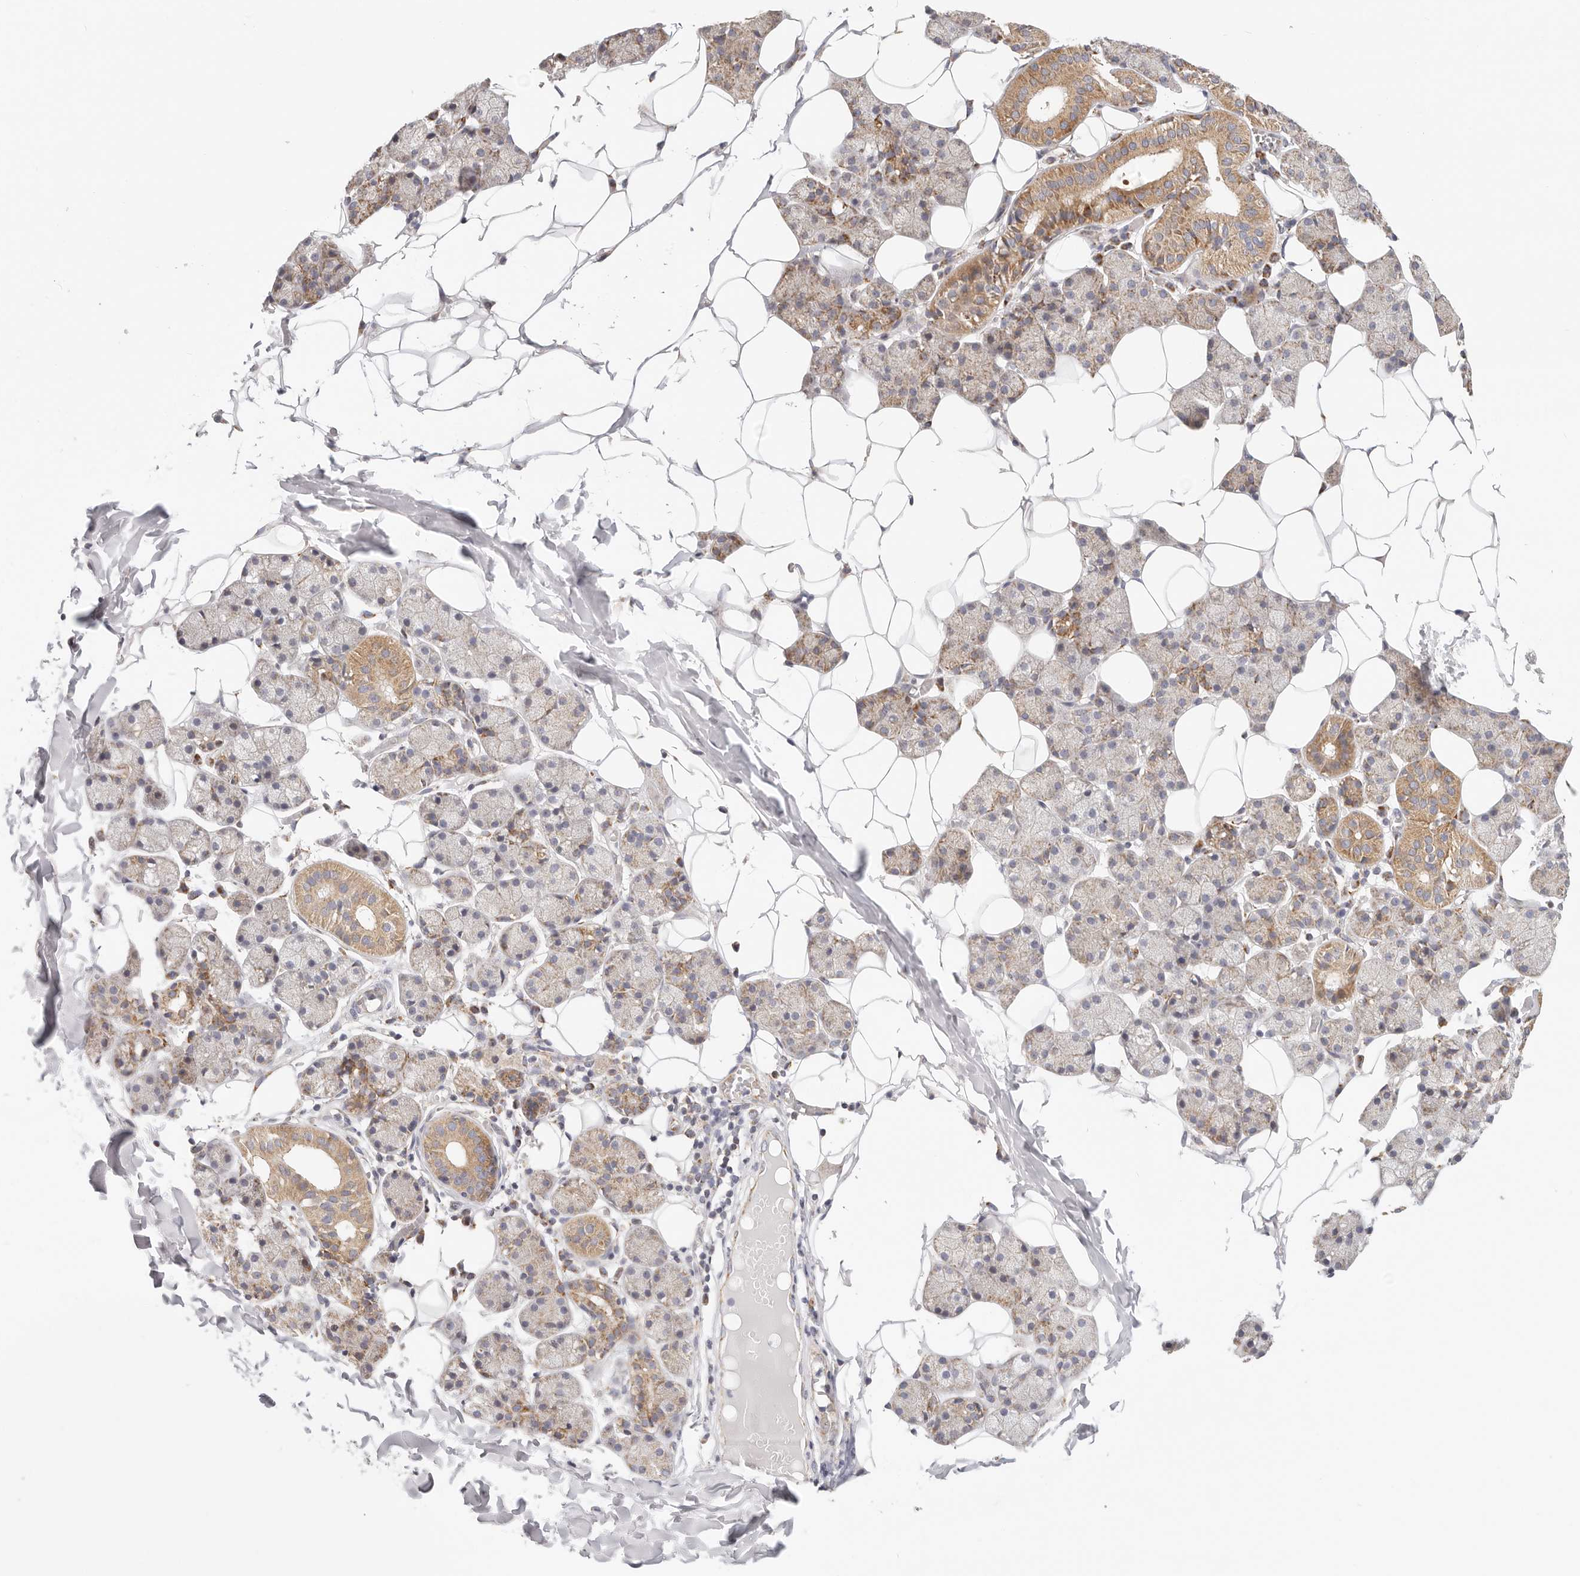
{"staining": {"intensity": "moderate", "quantity": "25%-75%", "location": "cytoplasmic/membranous"}, "tissue": "salivary gland", "cell_type": "Glandular cells", "image_type": "normal", "snomed": [{"axis": "morphology", "description": "Normal tissue, NOS"}, {"axis": "topography", "description": "Salivary gland"}], "caption": "Glandular cells demonstrate medium levels of moderate cytoplasmic/membranous positivity in about 25%-75% of cells in normal human salivary gland. Nuclei are stained in blue.", "gene": "AFDN", "patient": {"sex": "female", "age": 33}}